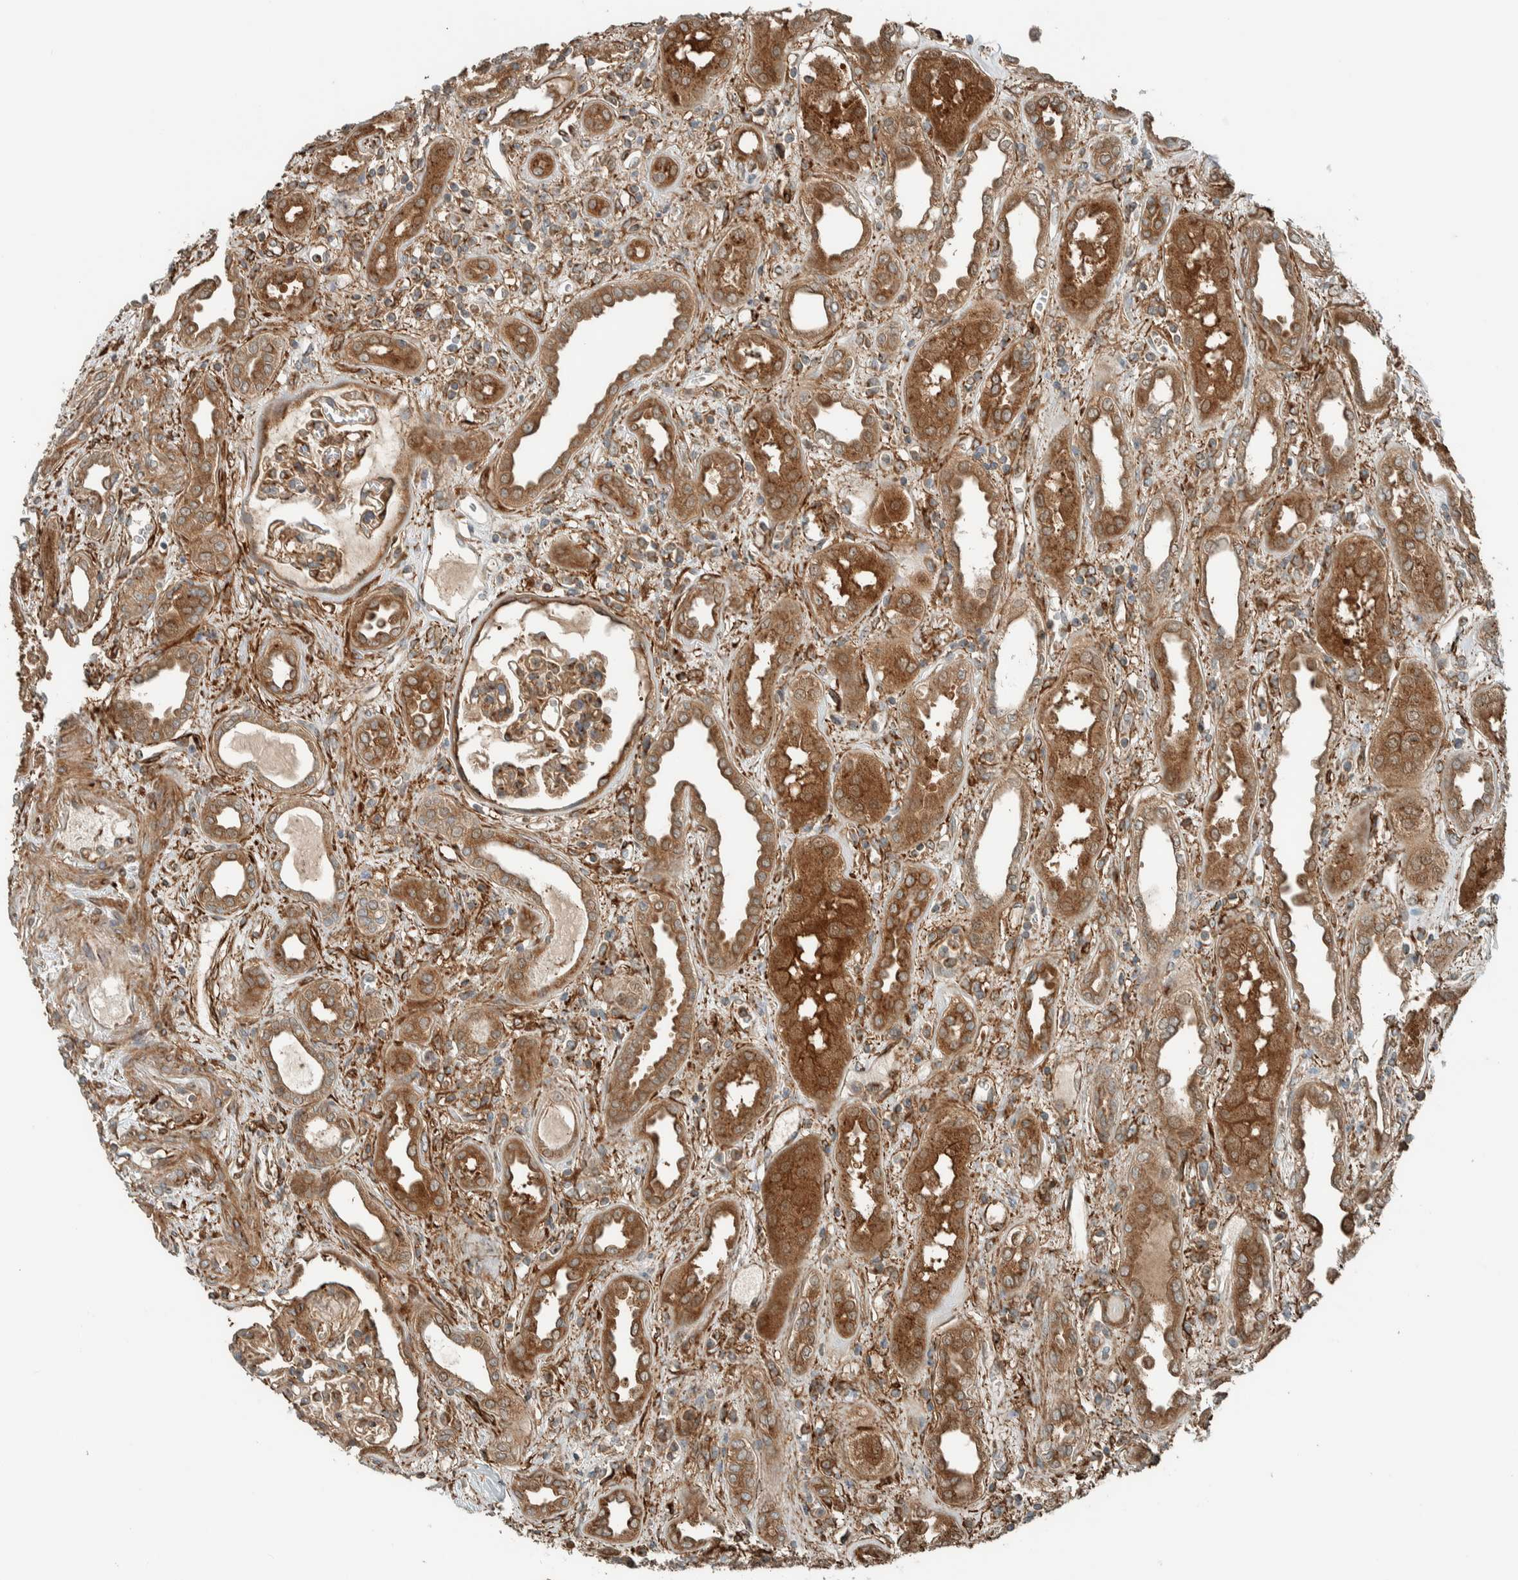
{"staining": {"intensity": "moderate", "quantity": ">75%", "location": "cytoplasmic/membranous"}, "tissue": "kidney", "cell_type": "Cells in glomeruli", "image_type": "normal", "snomed": [{"axis": "morphology", "description": "Normal tissue, NOS"}, {"axis": "topography", "description": "Kidney"}], "caption": "This micrograph exhibits benign kidney stained with immunohistochemistry to label a protein in brown. The cytoplasmic/membranous of cells in glomeruli show moderate positivity for the protein. Nuclei are counter-stained blue.", "gene": "EXOC7", "patient": {"sex": "male", "age": 59}}